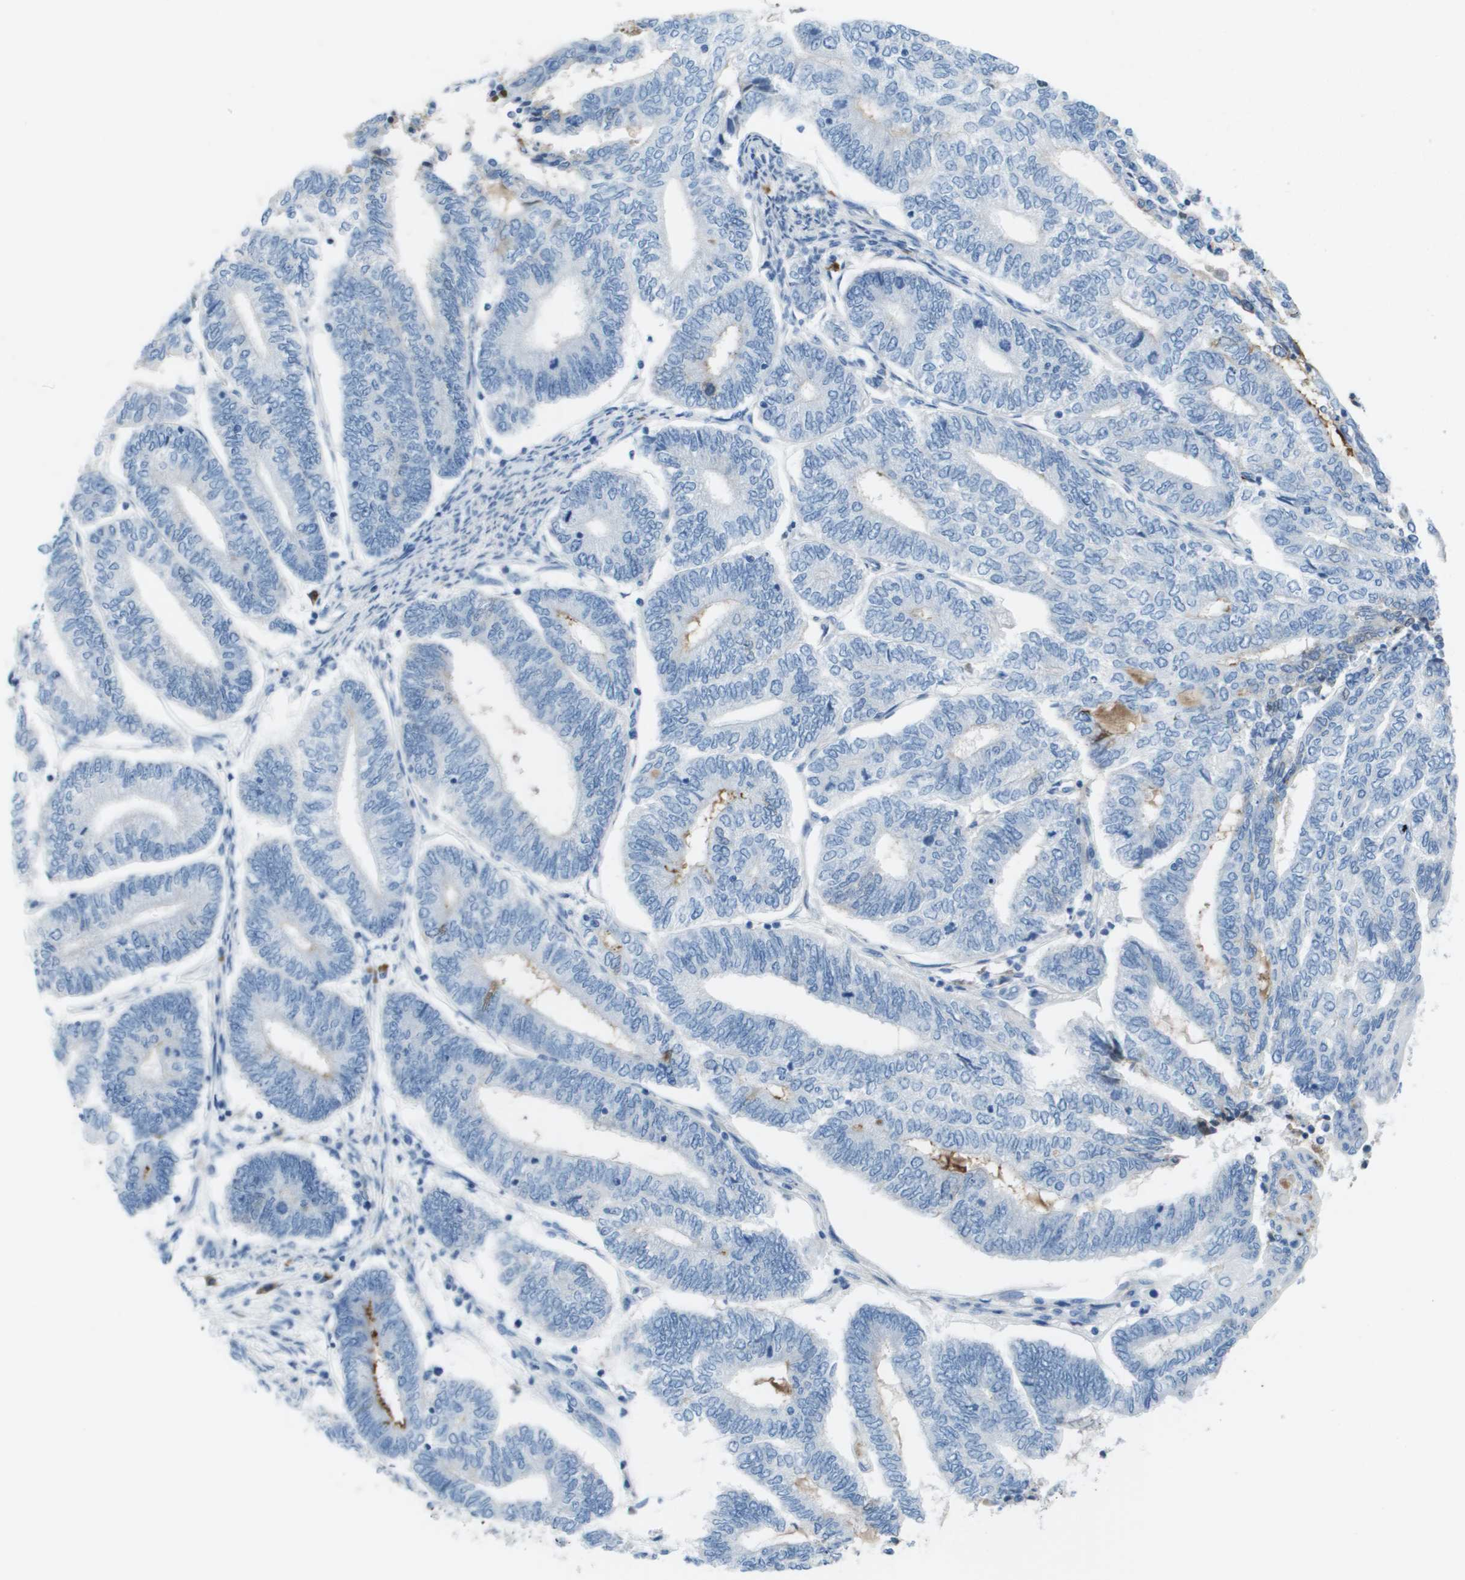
{"staining": {"intensity": "negative", "quantity": "none", "location": "none"}, "tissue": "endometrial cancer", "cell_type": "Tumor cells", "image_type": "cancer", "snomed": [{"axis": "morphology", "description": "Adenocarcinoma, NOS"}, {"axis": "topography", "description": "Uterus"}, {"axis": "topography", "description": "Endometrium"}], "caption": "Immunohistochemistry (IHC) micrograph of neoplastic tissue: human endometrial cancer (adenocarcinoma) stained with DAB (3,3'-diaminobenzidine) reveals no significant protein positivity in tumor cells. Brightfield microscopy of immunohistochemistry stained with DAB (3,3'-diaminobenzidine) (brown) and hematoxylin (blue), captured at high magnification.", "gene": "GPR18", "patient": {"sex": "female", "age": 70}}